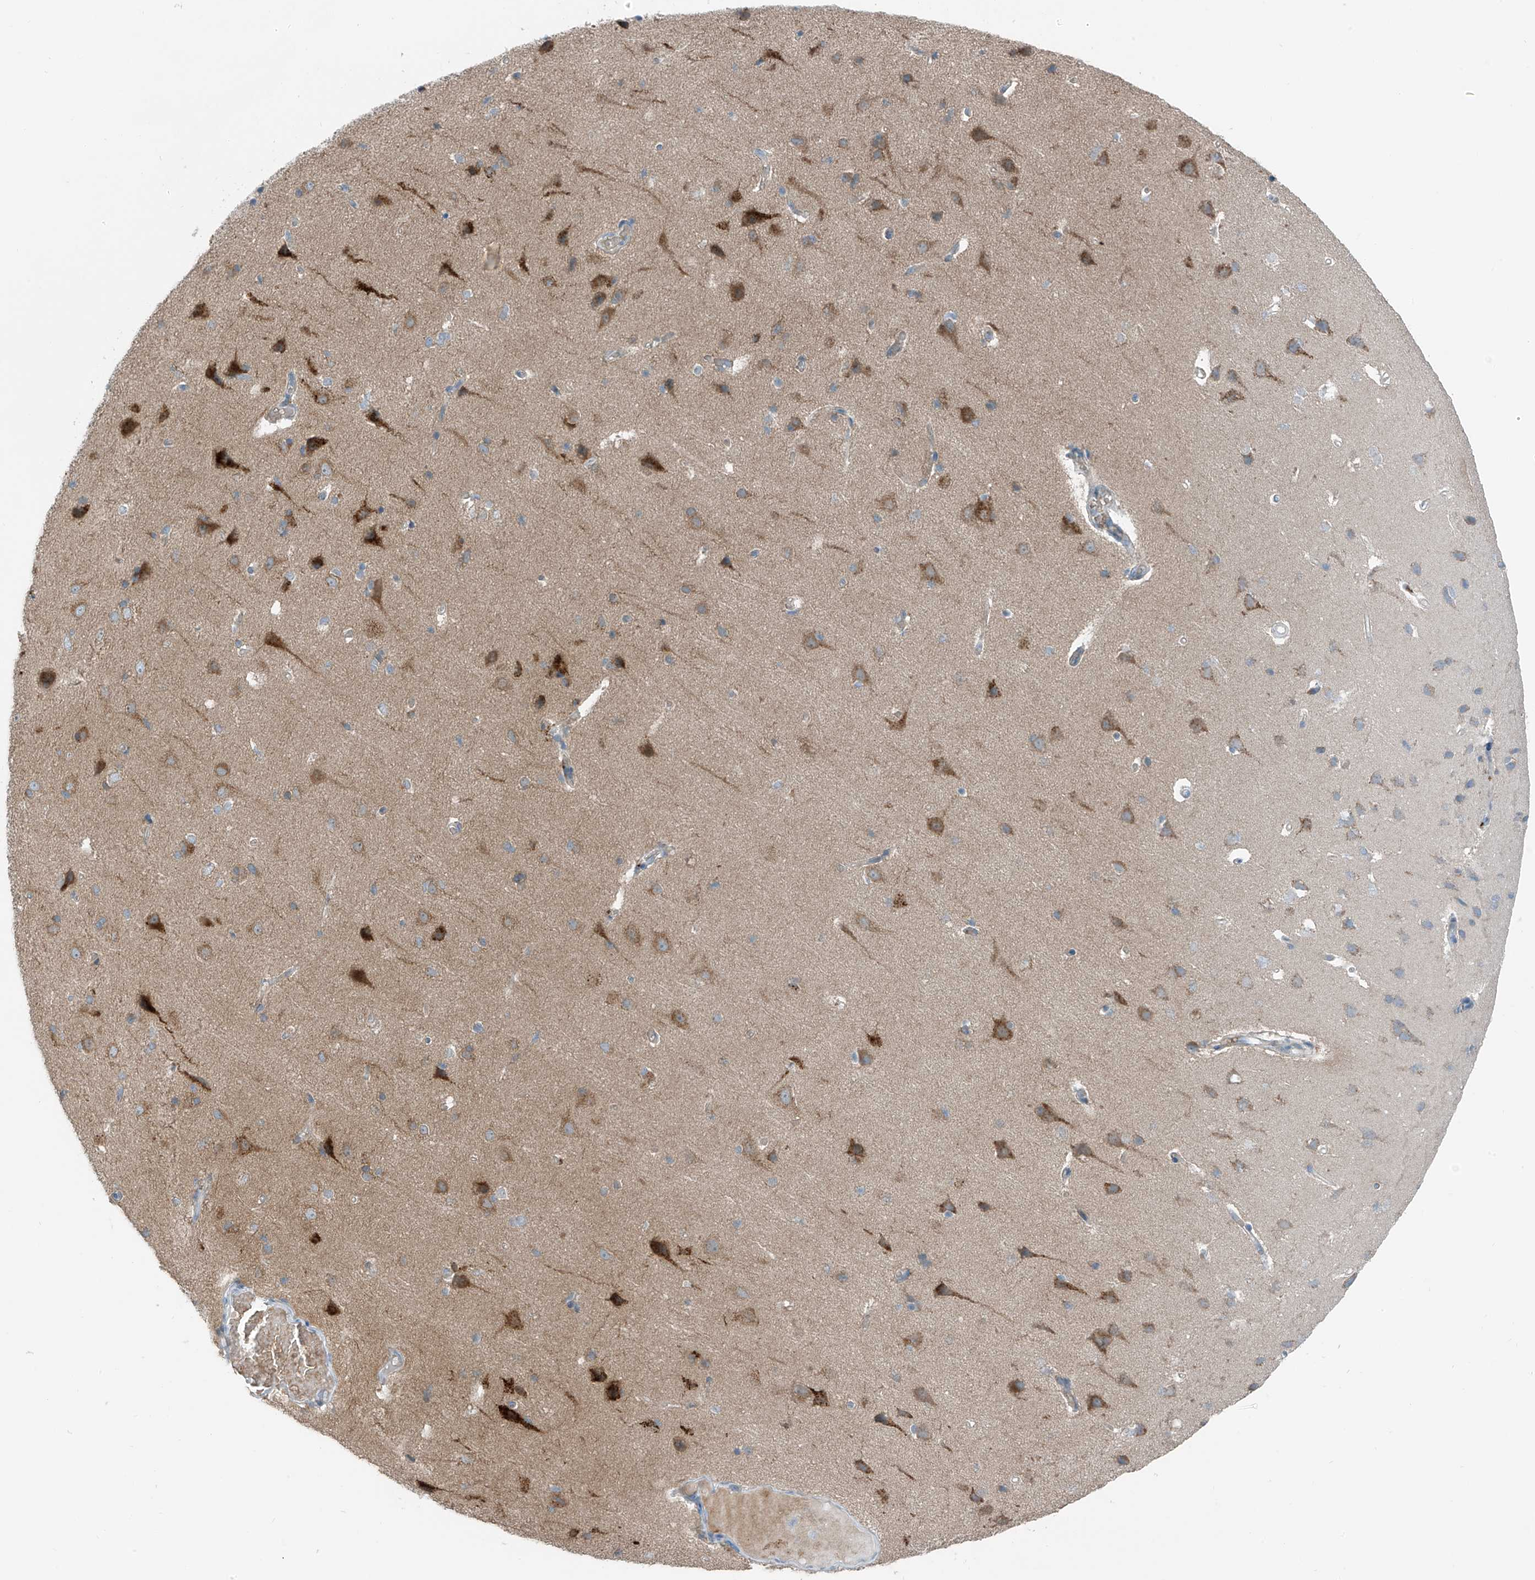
{"staining": {"intensity": "negative", "quantity": "none", "location": "none"}, "tissue": "cerebral cortex", "cell_type": "Endothelial cells", "image_type": "normal", "snomed": [{"axis": "morphology", "description": "Normal tissue, NOS"}, {"axis": "topography", "description": "Cerebral cortex"}], "caption": "The immunohistochemistry (IHC) micrograph has no significant staining in endothelial cells of cerebral cortex. (DAB immunohistochemistry (IHC) visualized using brightfield microscopy, high magnification).", "gene": "SLC12A6", "patient": {"sex": "male", "age": 34}}